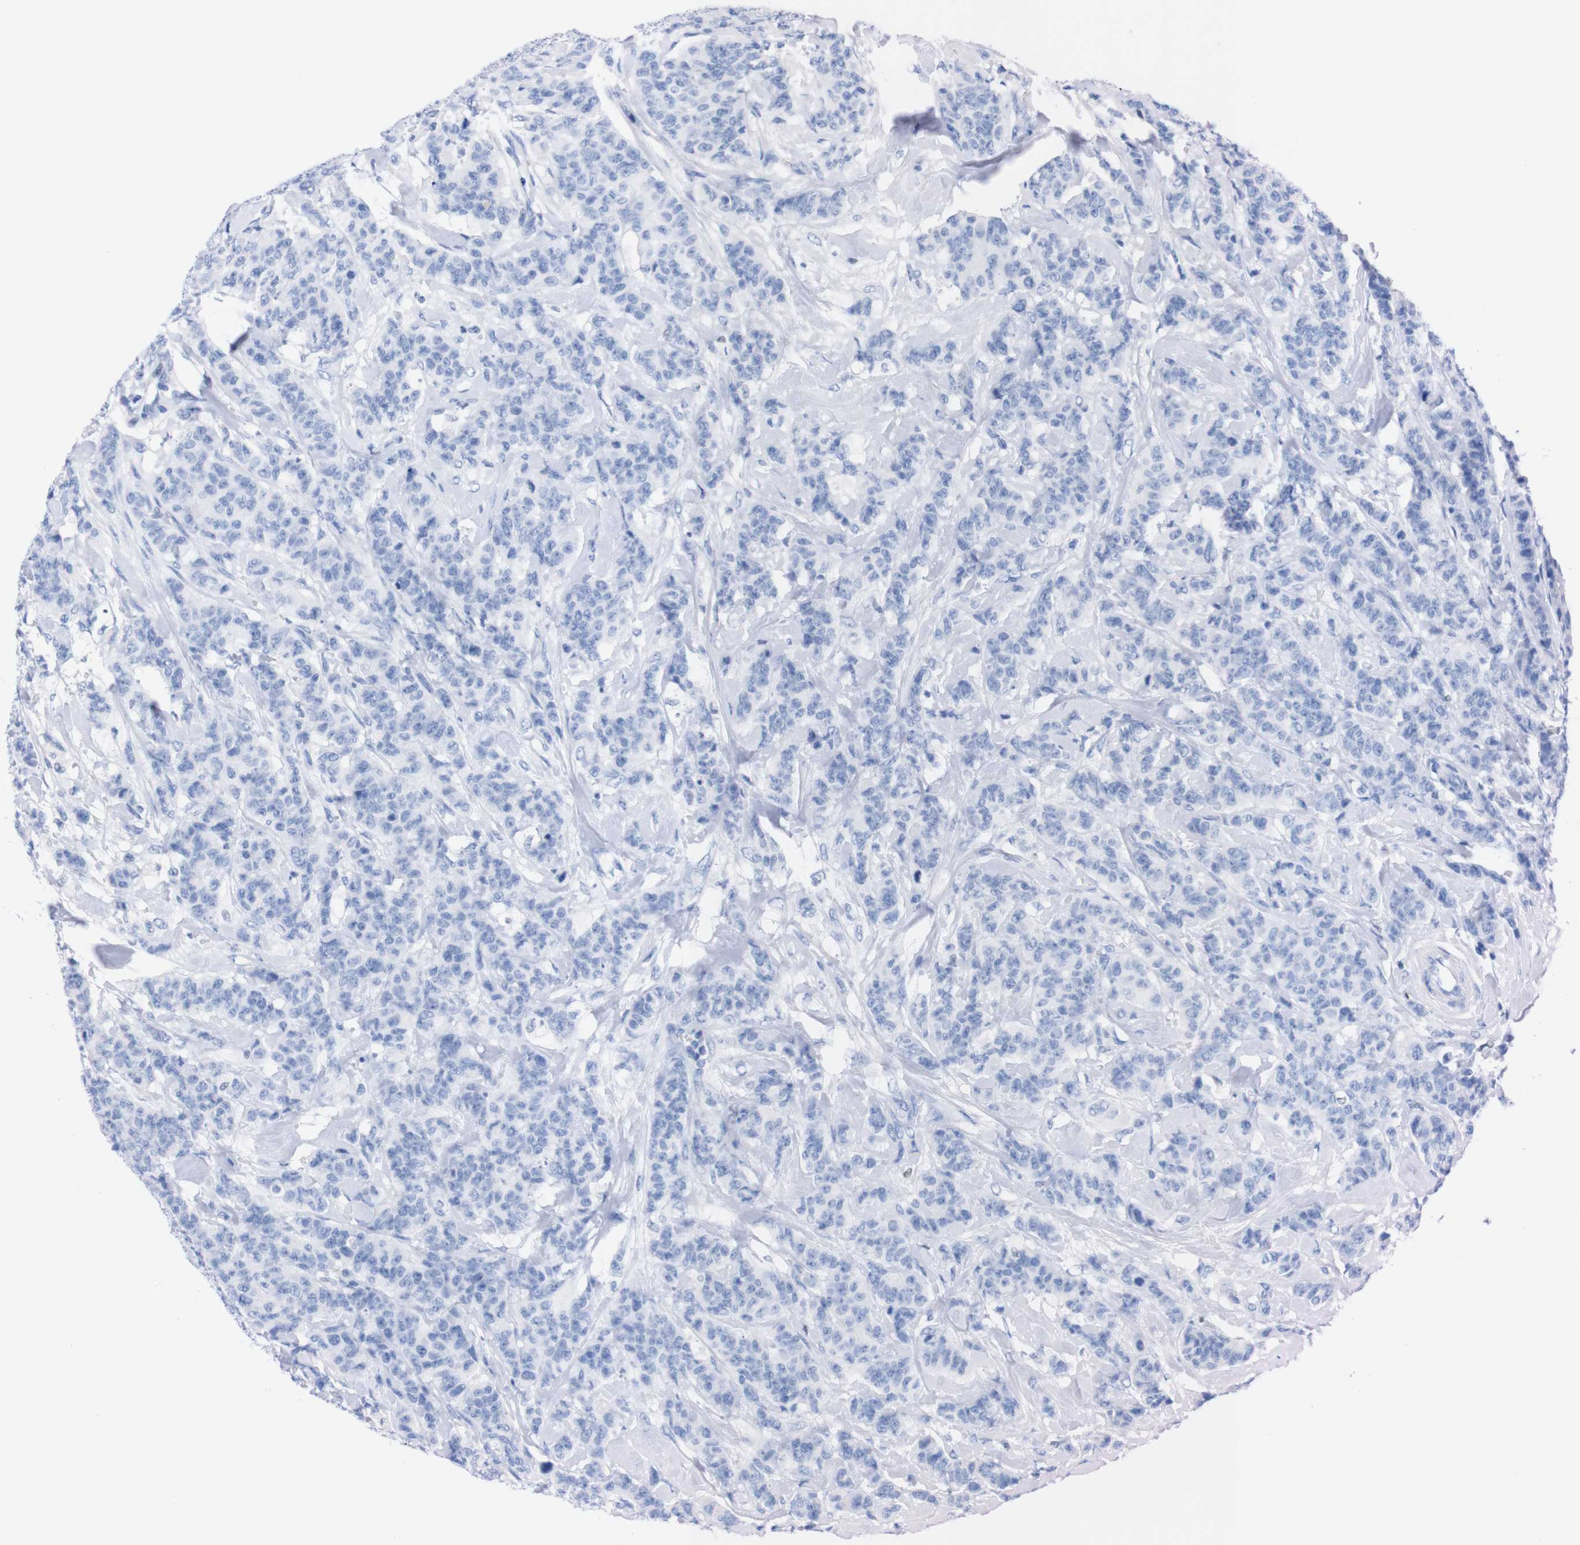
{"staining": {"intensity": "negative", "quantity": "none", "location": "none"}, "tissue": "breast cancer", "cell_type": "Tumor cells", "image_type": "cancer", "snomed": [{"axis": "morphology", "description": "Normal tissue, NOS"}, {"axis": "morphology", "description": "Duct carcinoma"}, {"axis": "topography", "description": "Breast"}], "caption": "Micrograph shows no significant protein staining in tumor cells of breast cancer.", "gene": "P2RY12", "patient": {"sex": "female", "age": 40}}